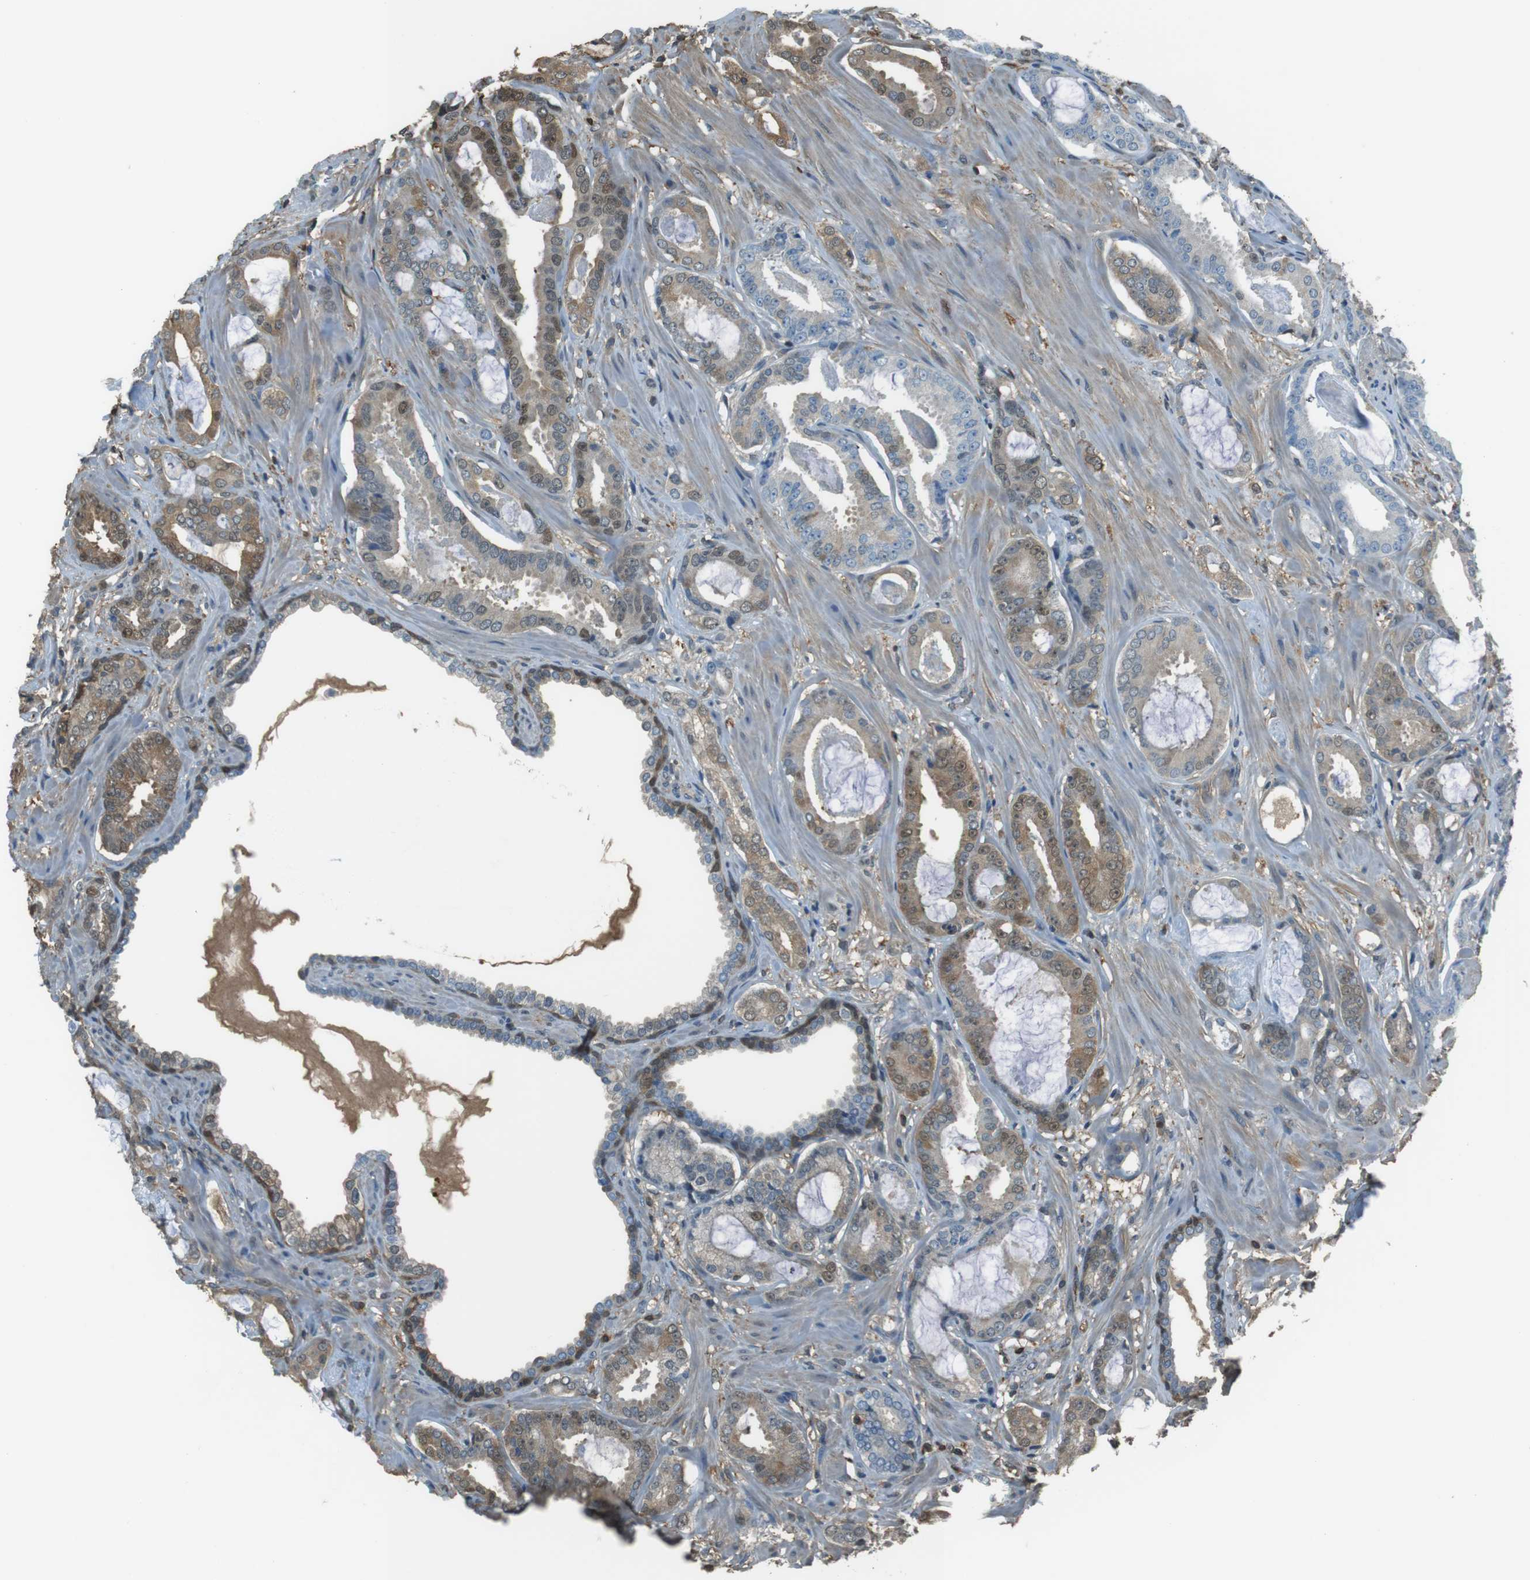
{"staining": {"intensity": "moderate", "quantity": "25%-75%", "location": "cytoplasmic/membranous,nuclear"}, "tissue": "prostate cancer", "cell_type": "Tumor cells", "image_type": "cancer", "snomed": [{"axis": "morphology", "description": "Adenocarcinoma, Low grade"}, {"axis": "topography", "description": "Prostate"}], "caption": "DAB immunohistochemical staining of prostate cancer (adenocarcinoma (low-grade)) shows moderate cytoplasmic/membranous and nuclear protein expression in approximately 25%-75% of tumor cells. The staining was performed using DAB (3,3'-diaminobenzidine), with brown indicating positive protein expression. Nuclei are stained blue with hematoxylin.", "gene": "TWSG1", "patient": {"sex": "male", "age": 53}}